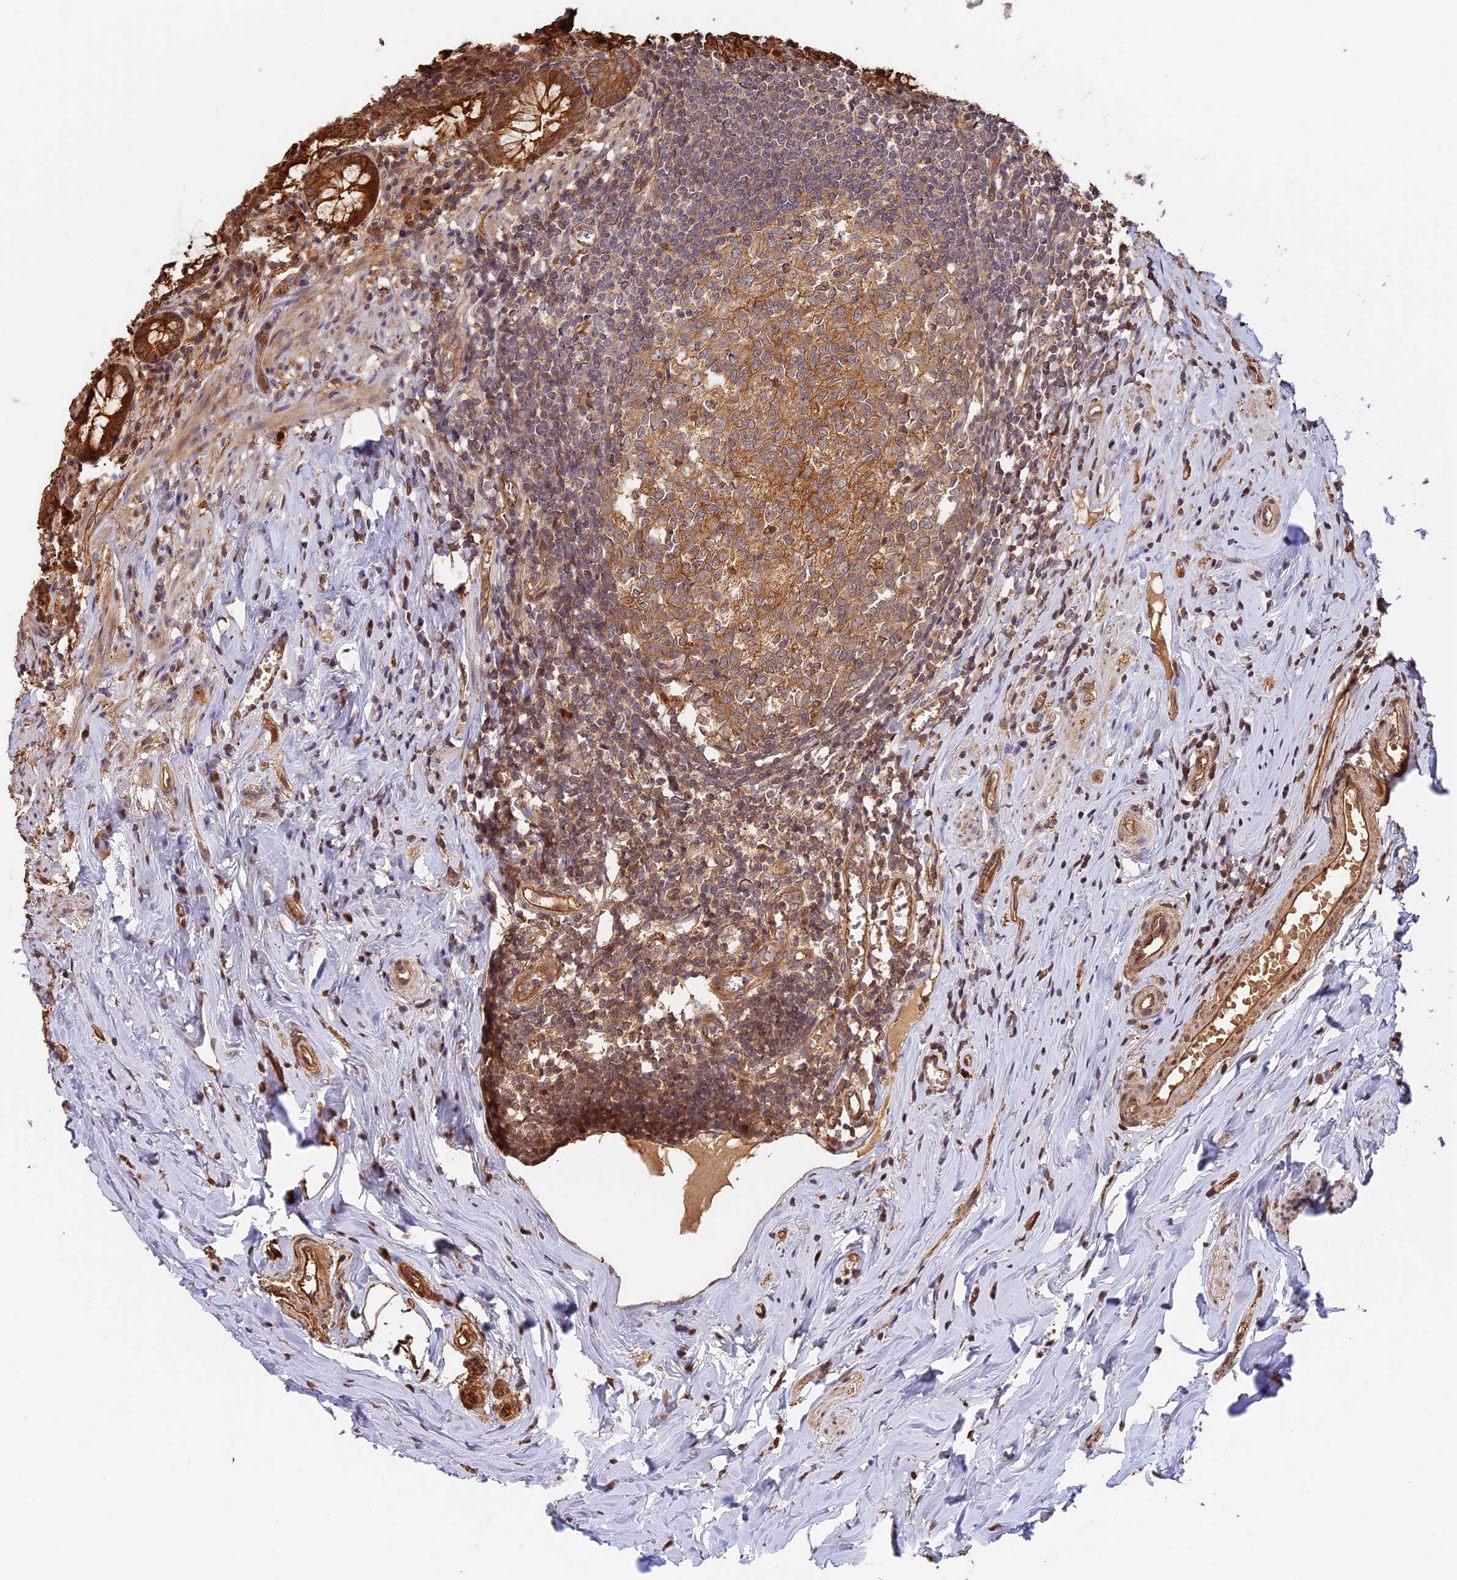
{"staining": {"intensity": "strong", "quantity": ">75%", "location": "cytoplasmic/membranous"}, "tissue": "appendix", "cell_type": "Glandular cells", "image_type": "normal", "snomed": [{"axis": "morphology", "description": "Normal tissue, NOS"}, {"axis": "topography", "description": "Appendix"}], "caption": "Immunohistochemical staining of unremarkable appendix reveals strong cytoplasmic/membranous protein staining in approximately >75% of glandular cells.", "gene": "PPP1R37", "patient": {"sex": "female", "age": 51}}